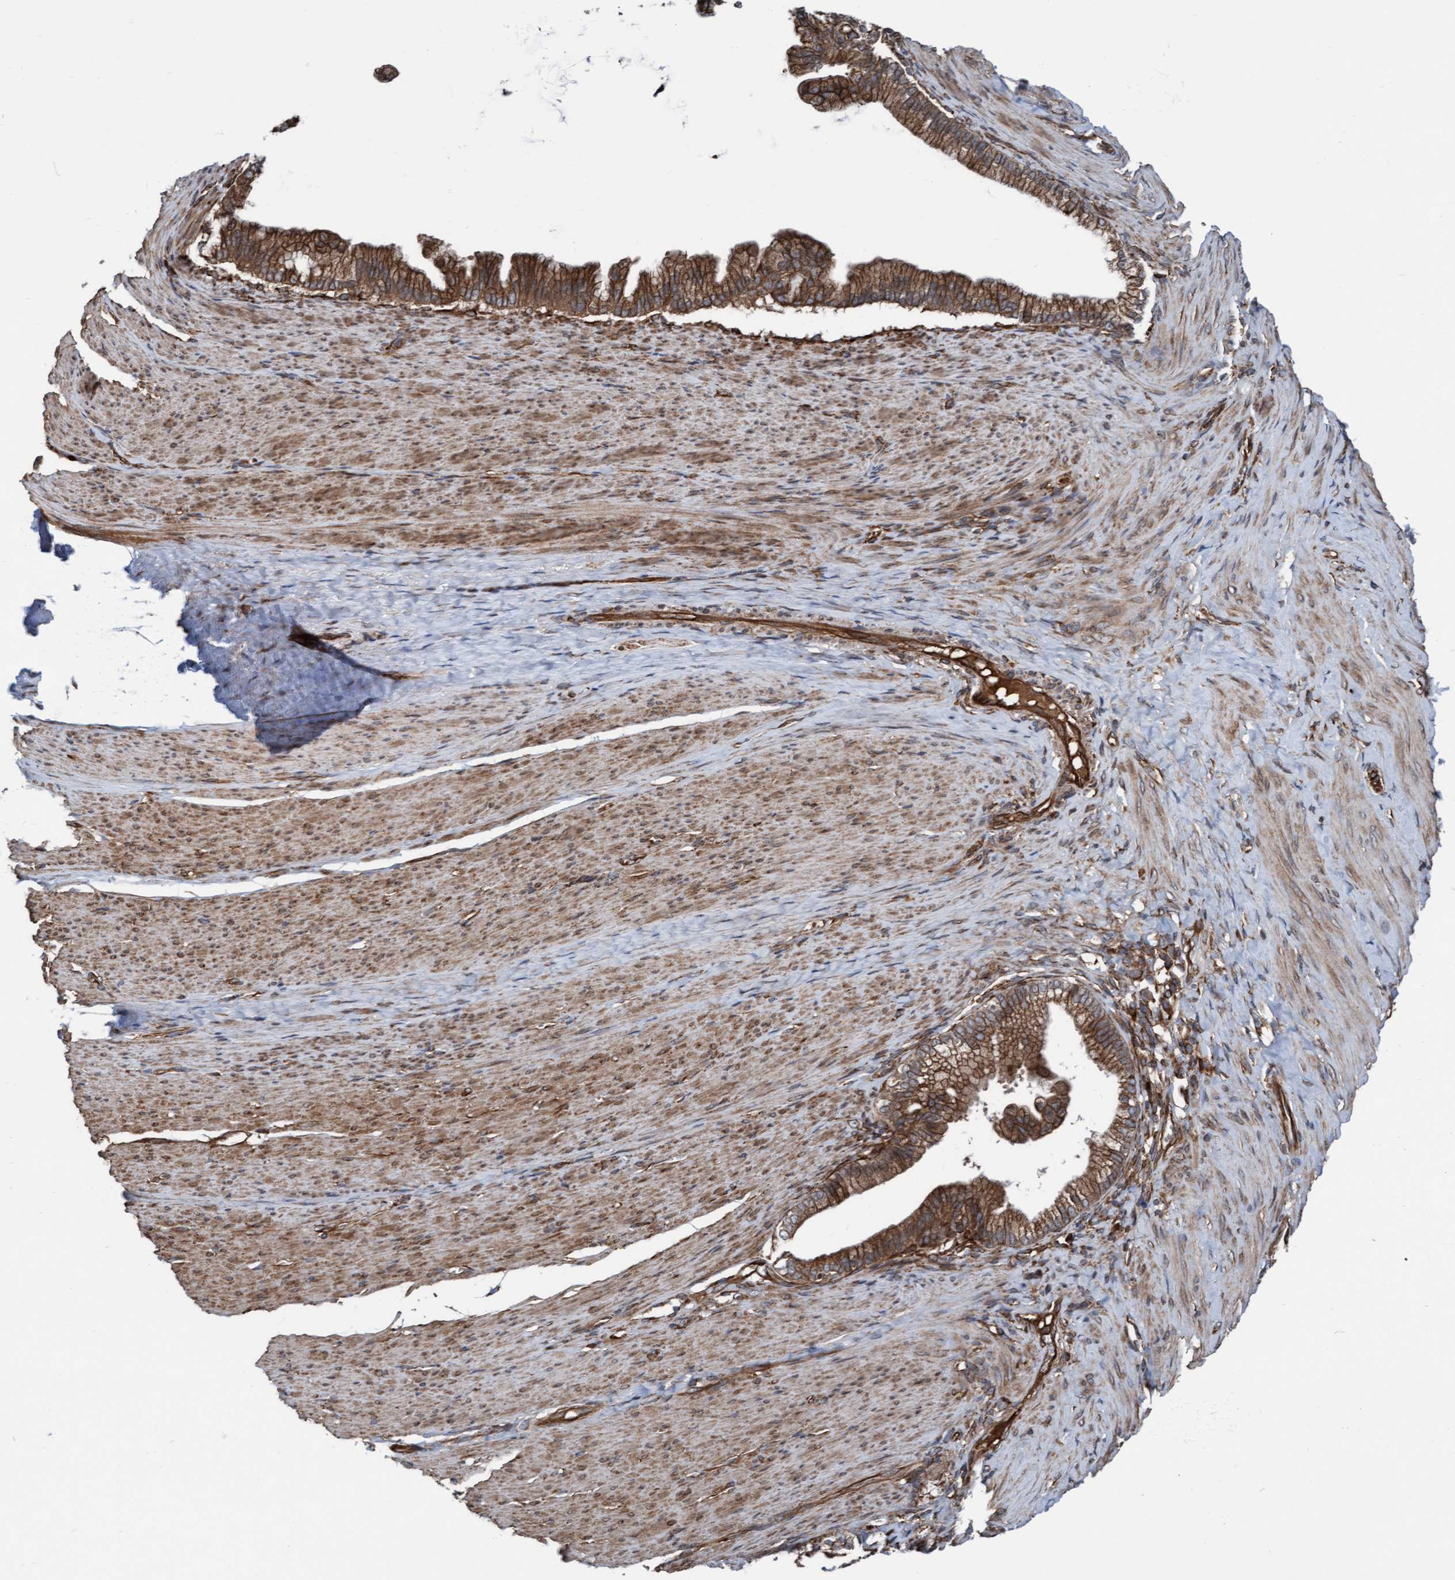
{"staining": {"intensity": "moderate", "quantity": ">75%", "location": "cytoplasmic/membranous"}, "tissue": "pancreatic cancer", "cell_type": "Tumor cells", "image_type": "cancer", "snomed": [{"axis": "morphology", "description": "Adenocarcinoma, NOS"}, {"axis": "topography", "description": "Pancreas"}], "caption": "IHC micrograph of neoplastic tissue: adenocarcinoma (pancreatic) stained using immunohistochemistry reveals medium levels of moderate protein expression localized specifically in the cytoplasmic/membranous of tumor cells, appearing as a cytoplasmic/membranous brown color.", "gene": "RAP1GAP2", "patient": {"sex": "male", "age": 69}}